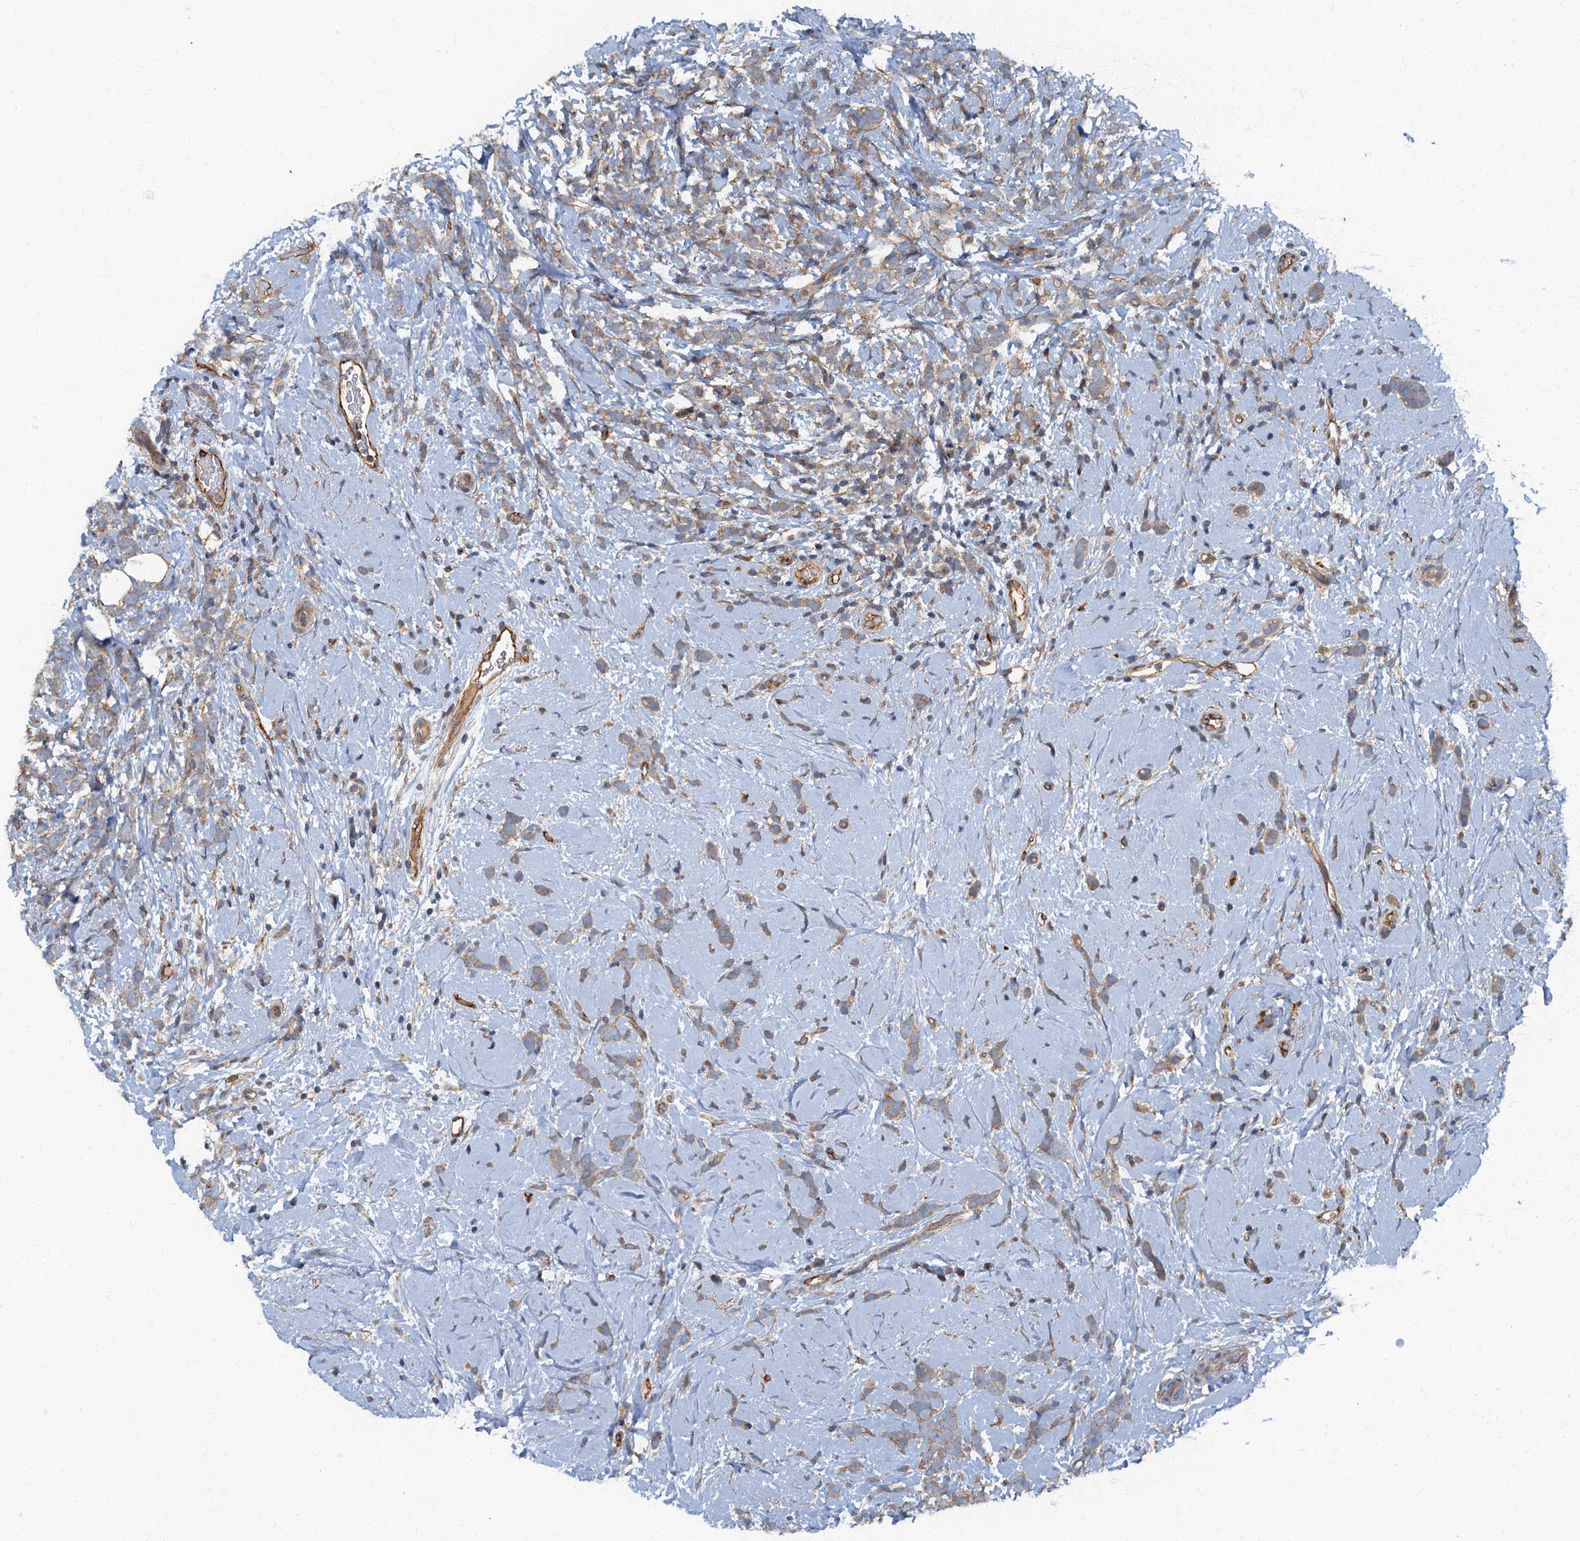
{"staining": {"intensity": "weak", "quantity": ">75%", "location": "cytoplasmic/membranous"}, "tissue": "breast cancer", "cell_type": "Tumor cells", "image_type": "cancer", "snomed": [{"axis": "morphology", "description": "Lobular carcinoma"}, {"axis": "topography", "description": "Breast"}], "caption": "Protein expression analysis of lobular carcinoma (breast) displays weak cytoplasmic/membranous staining in approximately >75% of tumor cells.", "gene": "ARL11", "patient": {"sex": "female", "age": 58}}